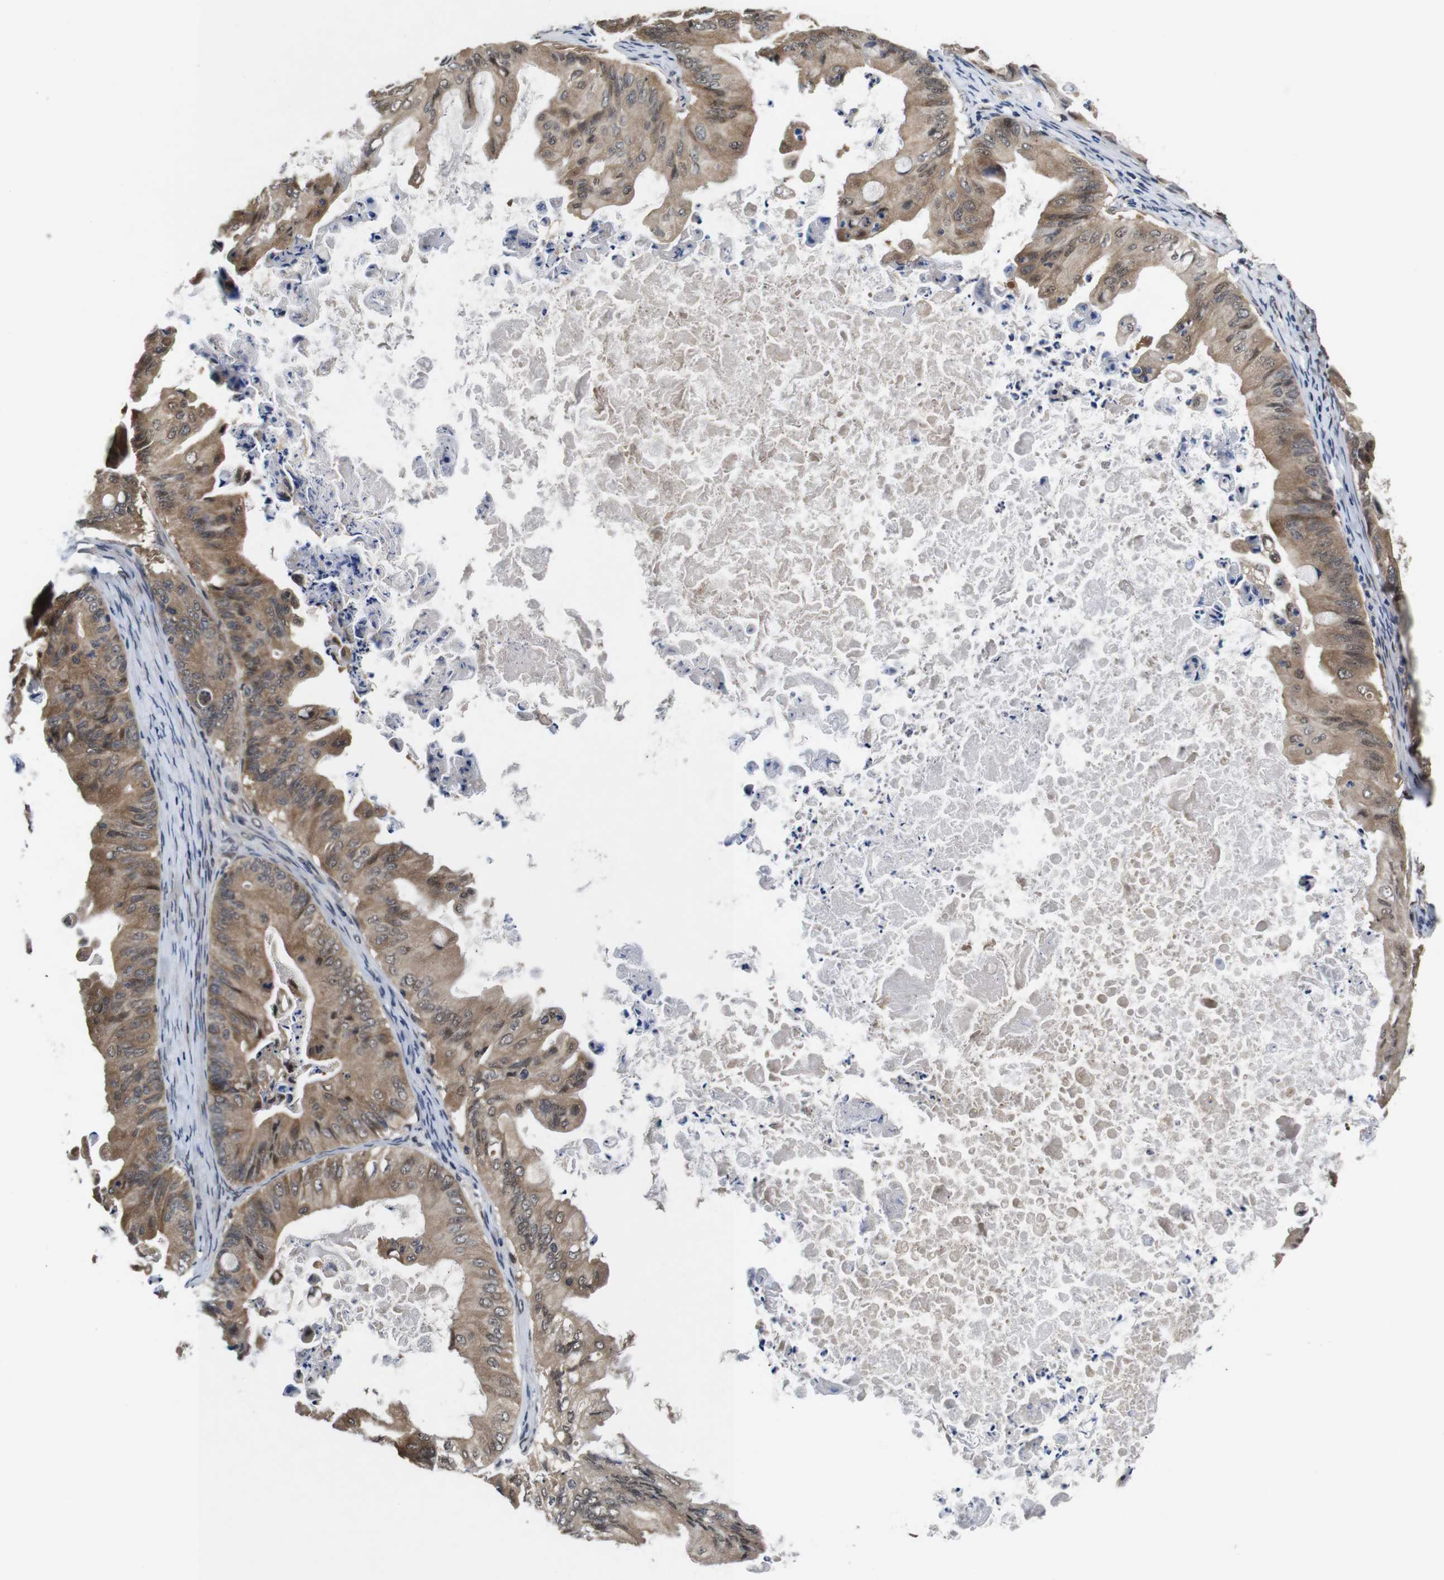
{"staining": {"intensity": "moderate", "quantity": ">75%", "location": "cytoplasmic/membranous"}, "tissue": "ovarian cancer", "cell_type": "Tumor cells", "image_type": "cancer", "snomed": [{"axis": "morphology", "description": "Cystadenocarcinoma, mucinous, NOS"}, {"axis": "topography", "description": "Ovary"}], "caption": "Tumor cells reveal medium levels of moderate cytoplasmic/membranous staining in about >75% of cells in mucinous cystadenocarcinoma (ovarian).", "gene": "ZBTB46", "patient": {"sex": "female", "age": 37}}